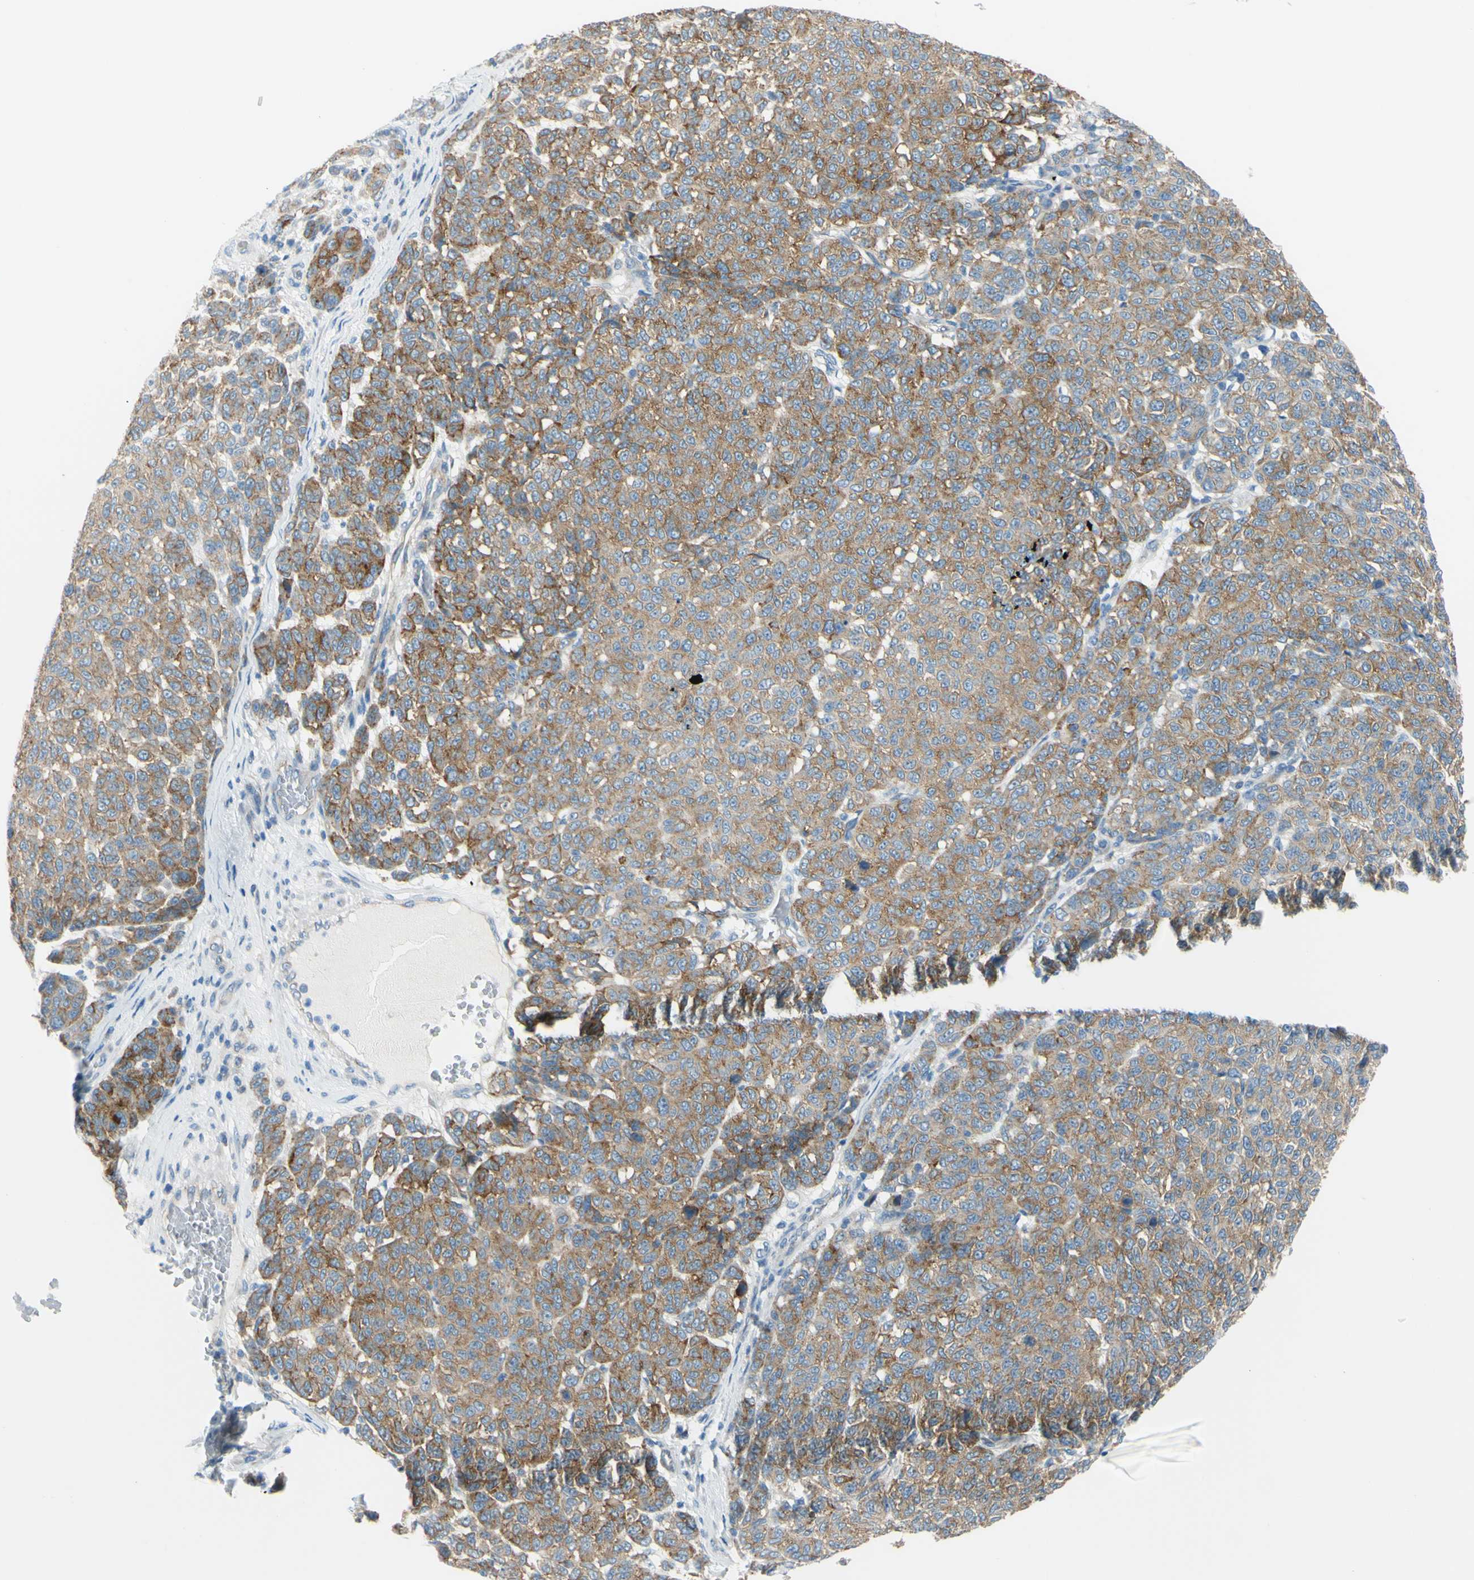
{"staining": {"intensity": "moderate", "quantity": ">75%", "location": "cytoplasmic/membranous"}, "tissue": "melanoma", "cell_type": "Tumor cells", "image_type": "cancer", "snomed": [{"axis": "morphology", "description": "Malignant melanoma, NOS"}, {"axis": "topography", "description": "Skin"}], "caption": "Moderate cytoplasmic/membranous positivity is identified in about >75% of tumor cells in malignant melanoma.", "gene": "FRMD4B", "patient": {"sex": "male", "age": 59}}